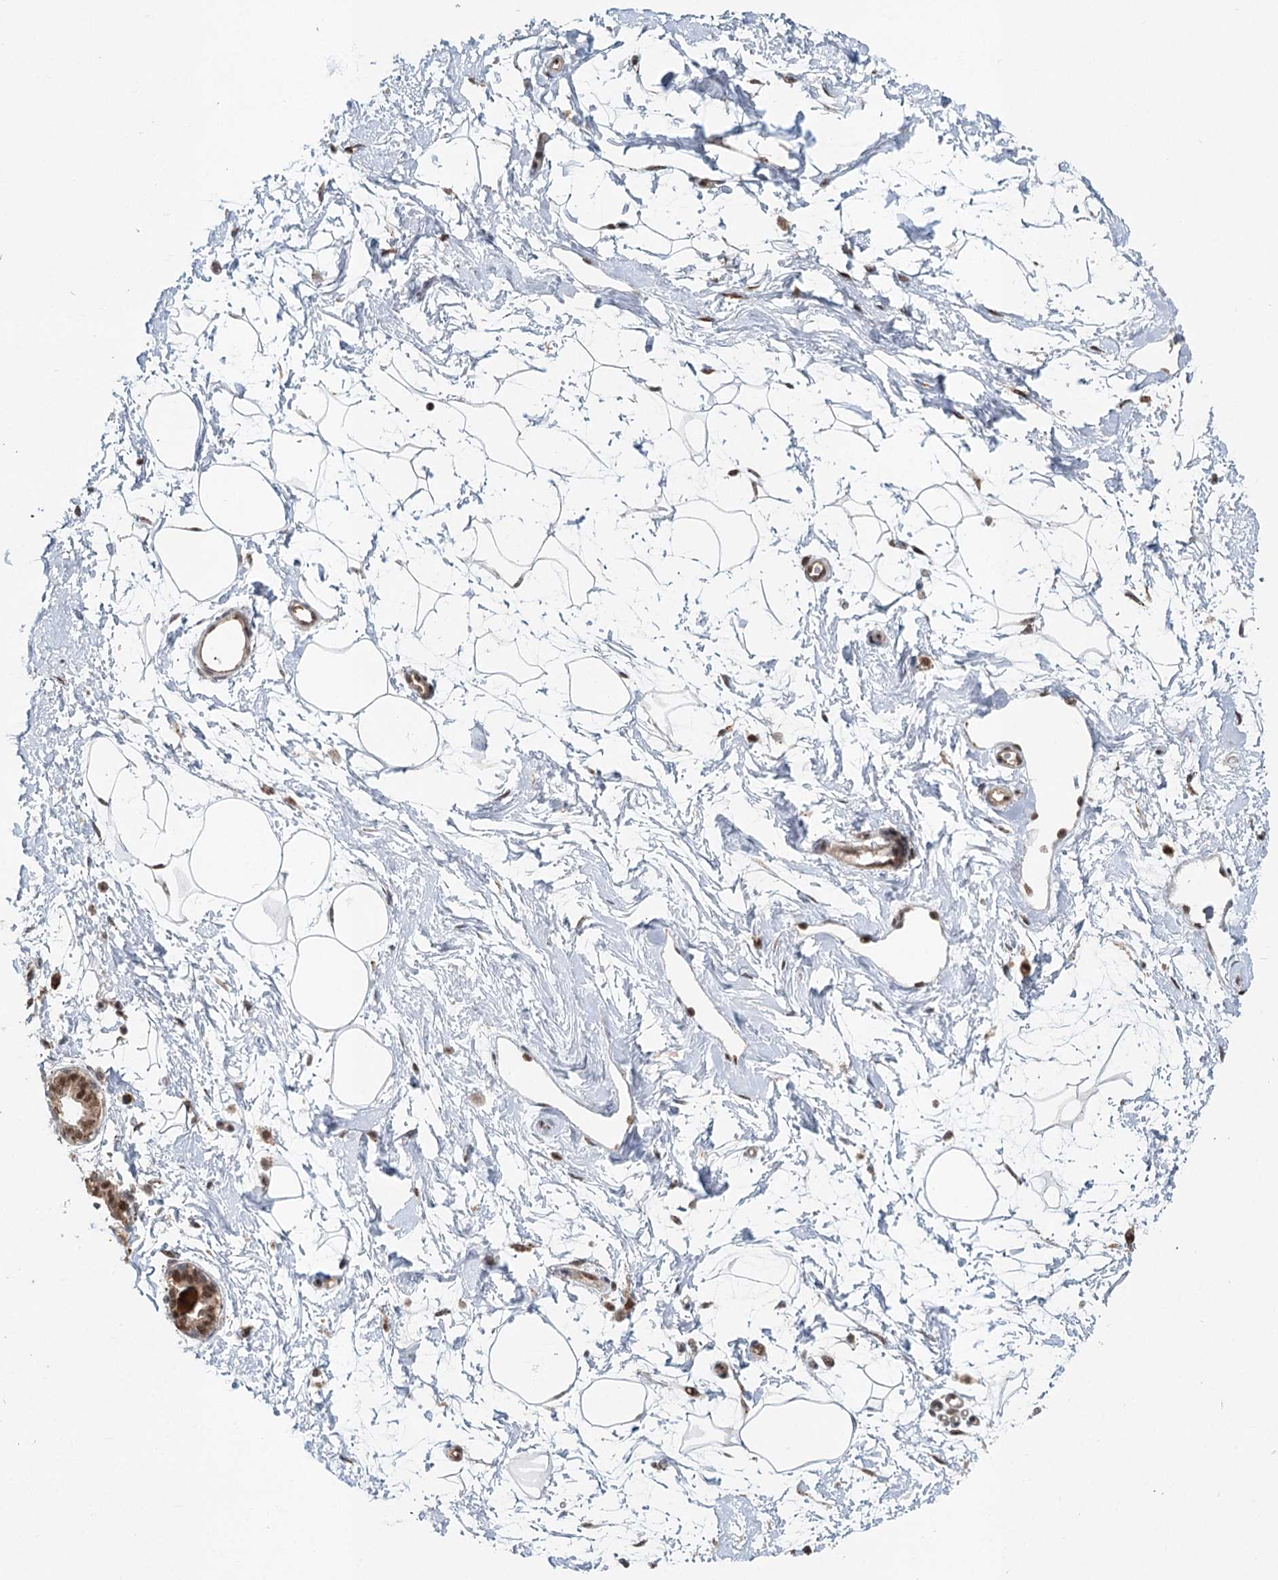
{"staining": {"intensity": "moderate", "quantity": ">75%", "location": "nuclear"}, "tissue": "breast", "cell_type": "Adipocytes", "image_type": "normal", "snomed": [{"axis": "morphology", "description": "Normal tissue, NOS"}, {"axis": "topography", "description": "Breast"}], "caption": "IHC micrograph of normal breast stained for a protein (brown), which demonstrates medium levels of moderate nuclear staining in approximately >75% of adipocytes.", "gene": "GPALPP1", "patient": {"sex": "female", "age": 45}}